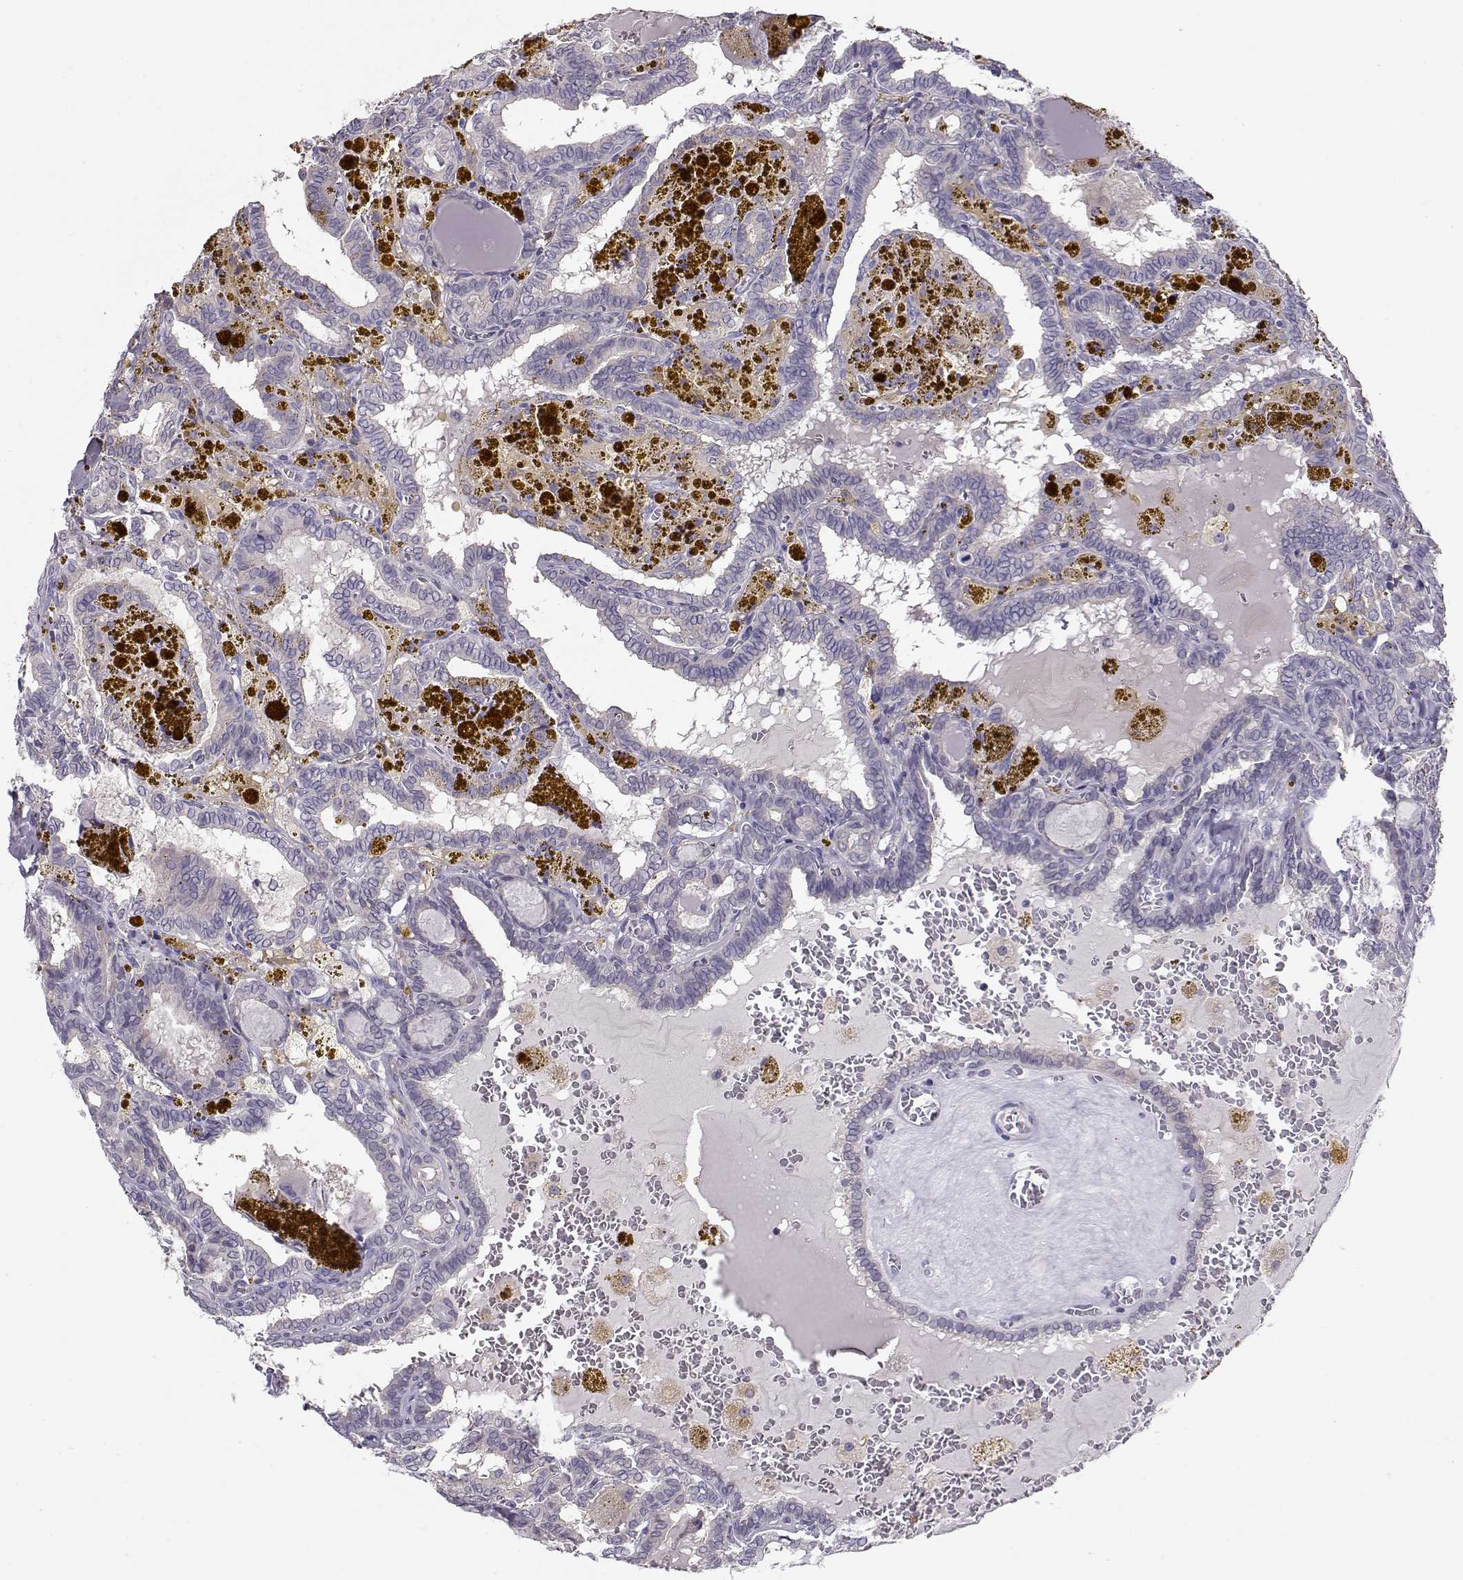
{"staining": {"intensity": "negative", "quantity": "none", "location": "none"}, "tissue": "thyroid cancer", "cell_type": "Tumor cells", "image_type": "cancer", "snomed": [{"axis": "morphology", "description": "Papillary adenocarcinoma, NOS"}, {"axis": "topography", "description": "Thyroid gland"}], "caption": "Human thyroid cancer stained for a protein using immunohistochemistry displays no expression in tumor cells.", "gene": "GRK1", "patient": {"sex": "female", "age": 39}}